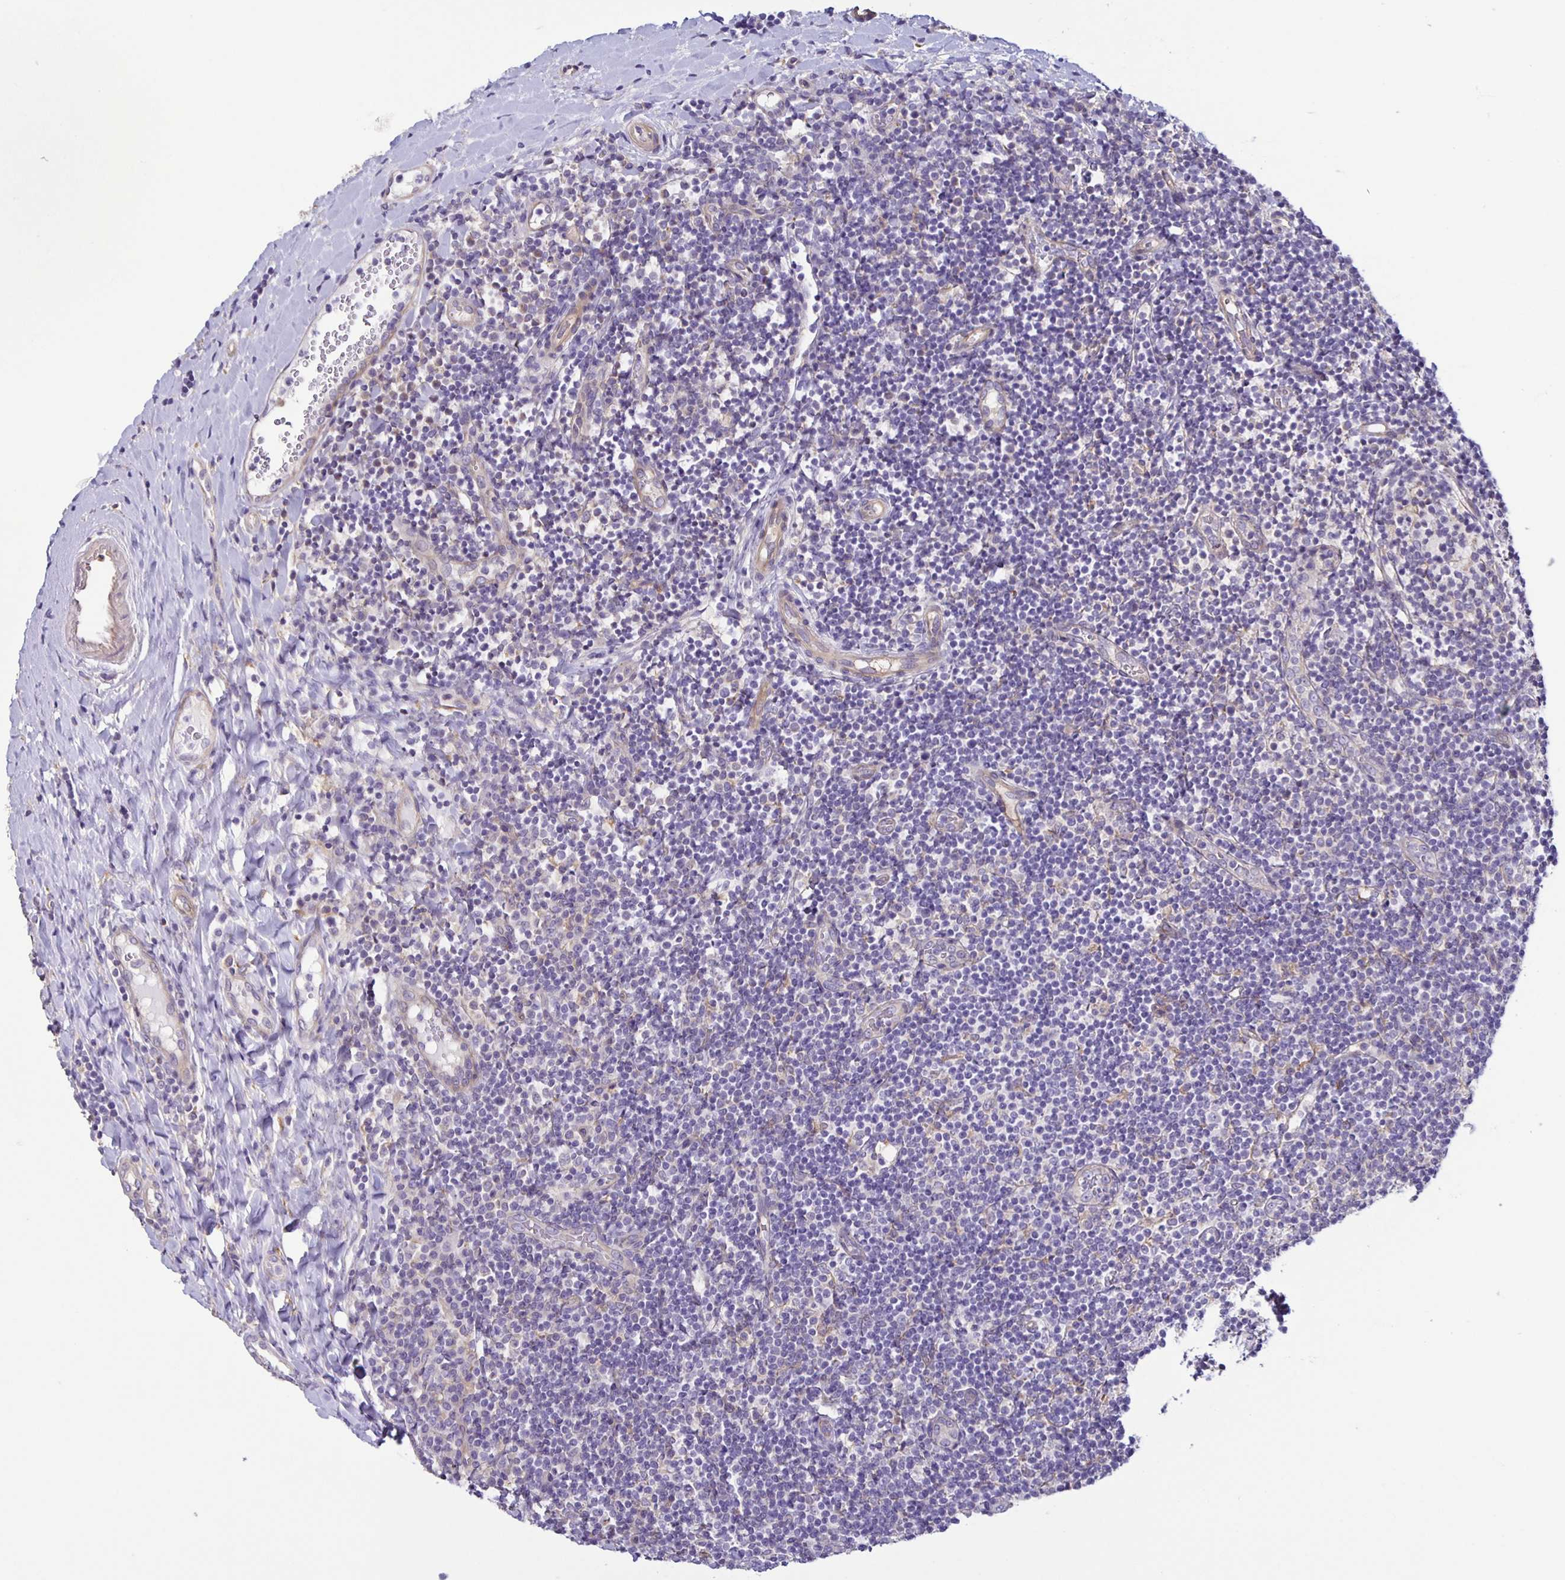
{"staining": {"intensity": "negative", "quantity": "none", "location": "none"}, "tissue": "tonsil", "cell_type": "Non-germinal center cells", "image_type": "normal", "snomed": [{"axis": "morphology", "description": "Normal tissue, NOS"}, {"axis": "topography", "description": "Tonsil"}], "caption": "Immunohistochemistry of unremarkable tonsil displays no positivity in non-germinal center cells.", "gene": "BOLL", "patient": {"sex": "female", "age": 10}}